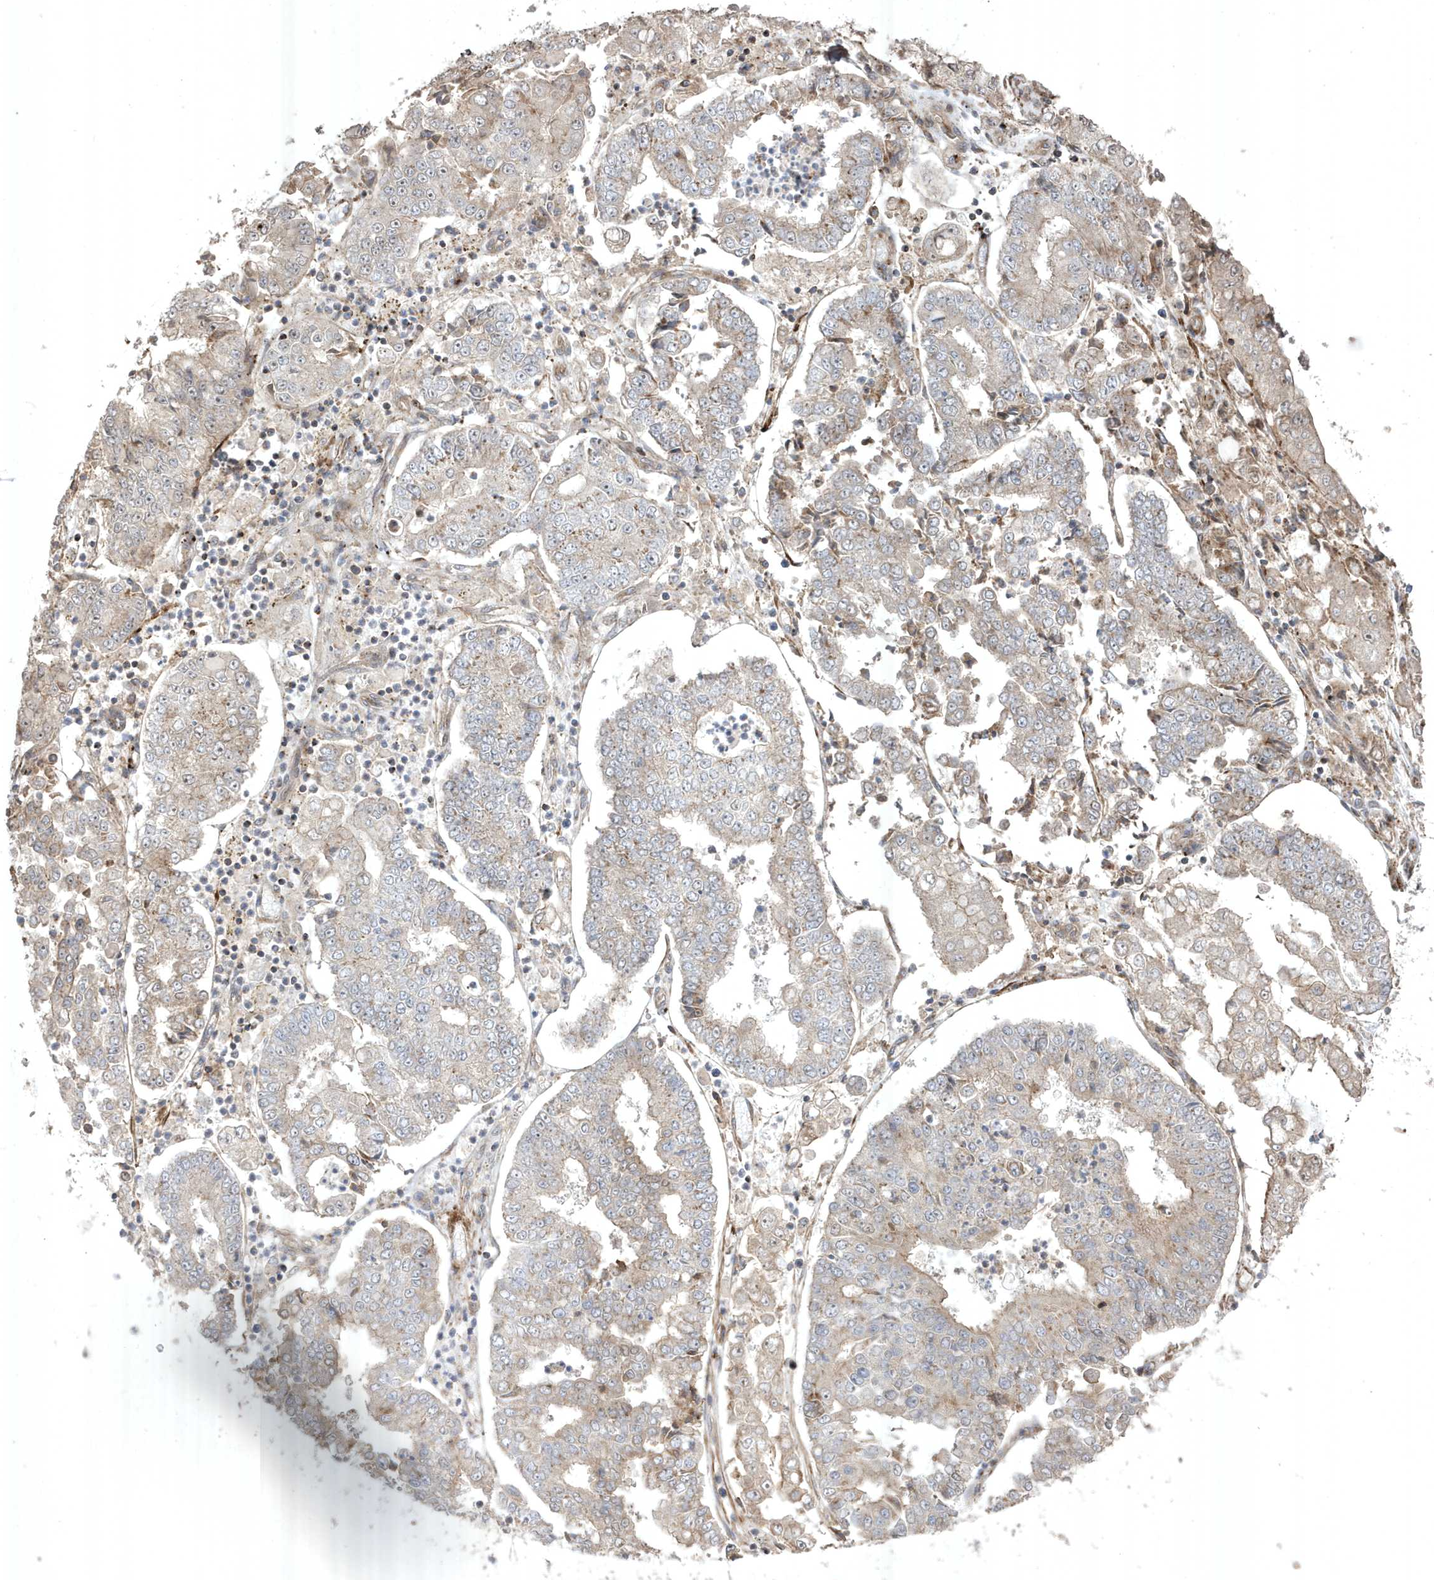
{"staining": {"intensity": "moderate", "quantity": "<25%", "location": "cytoplasmic/membranous"}, "tissue": "stomach cancer", "cell_type": "Tumor cells", "image_type": "cancer", "snomed": [{"axis": "morphology", "description": "Adenocarcinoma, NOS"}, {"axis": "topography", "description": "Stomach"}], "caption": "High-power microscopy captured an immunohistochemistry (IHC) histopathology image of stomach adenocarcinoma, revealing moderate cytoplasmic/membranous positivity in approximately <25% of tumor cells.", "gene": "CETN3", "patient": {"sex": "male", "age": 76}}